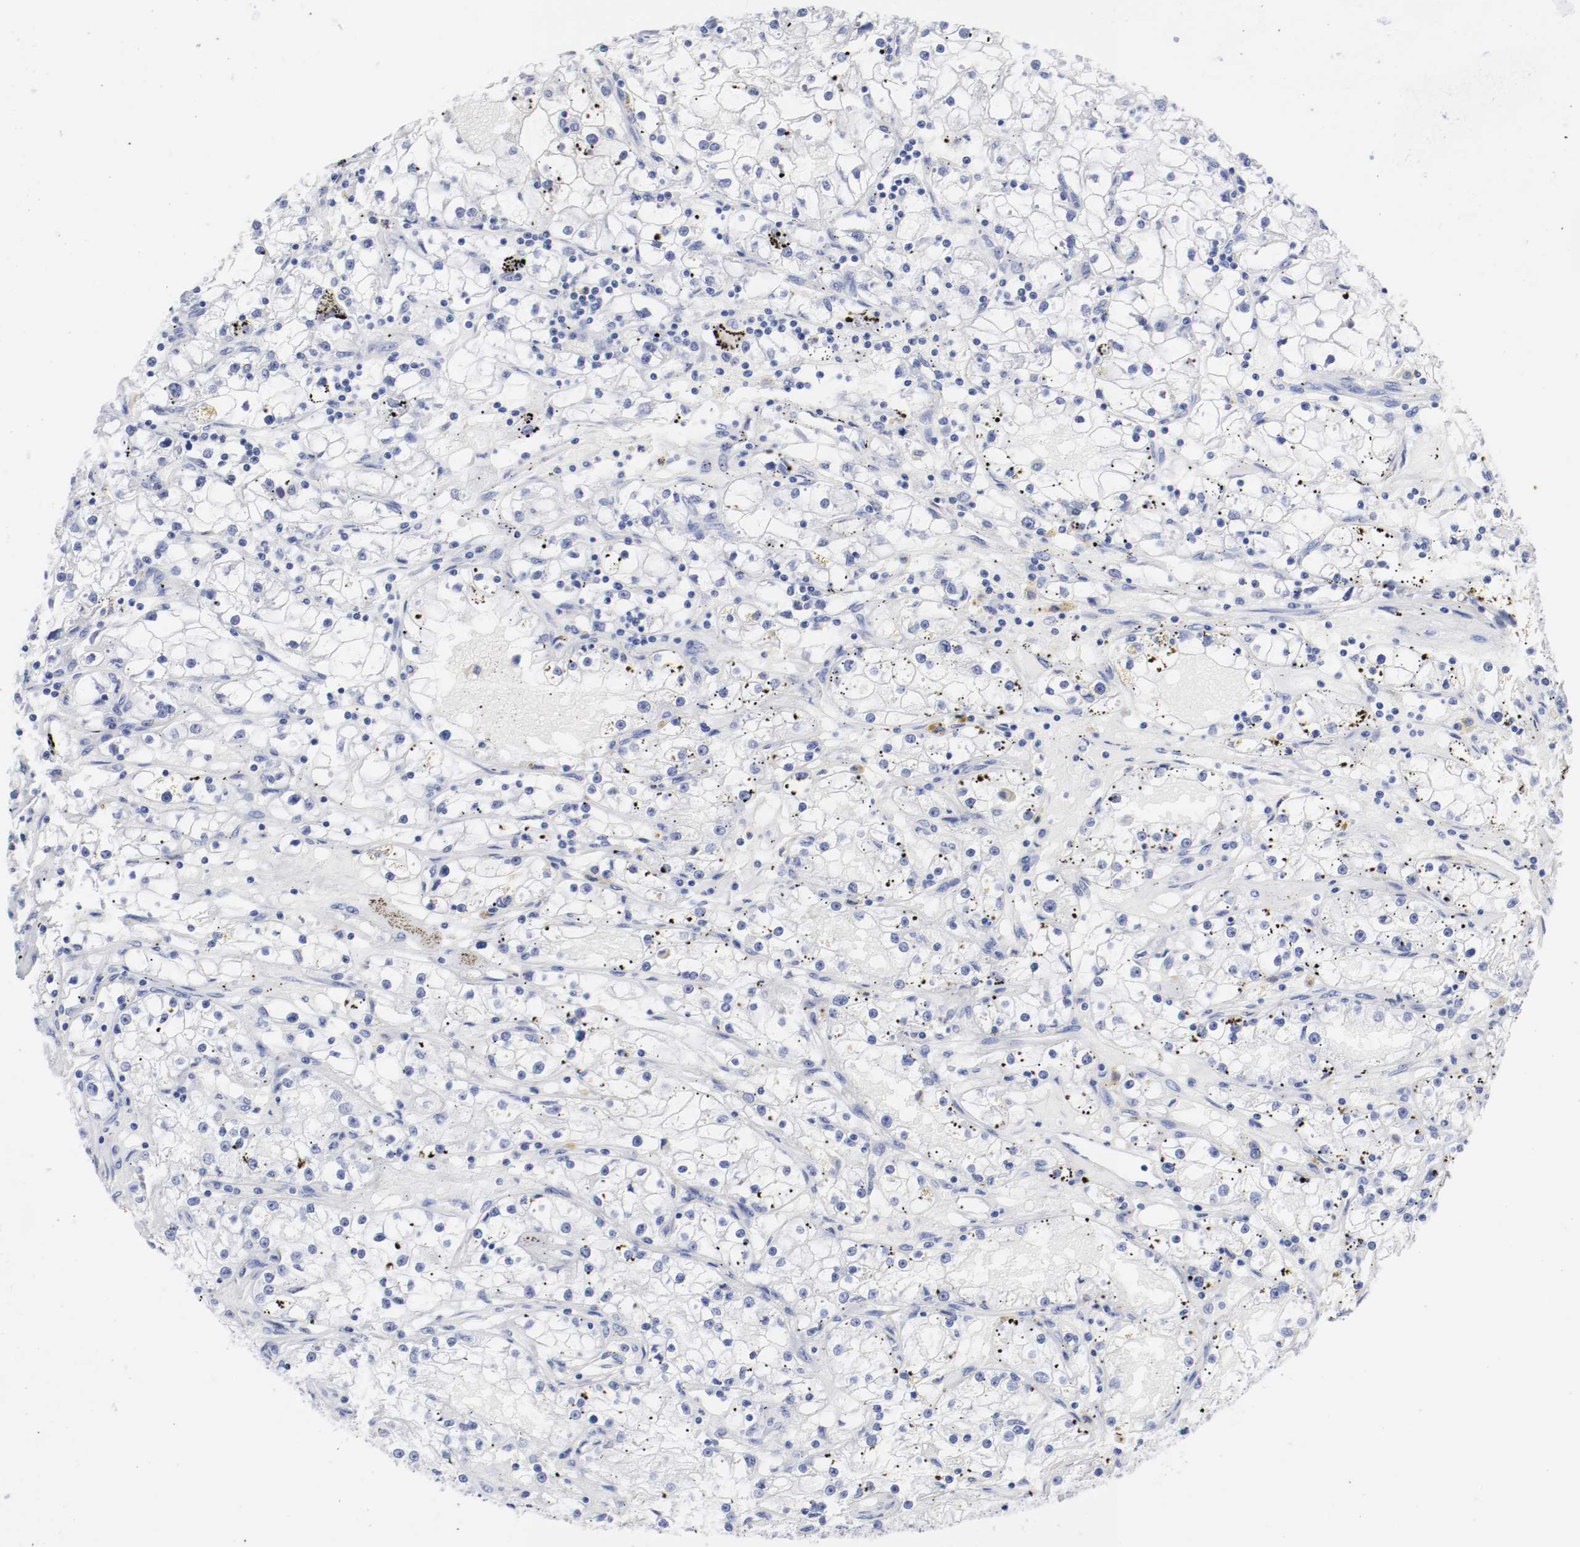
{"staining": {"intensity": "negative", "quantity": "none", "location": "none"}, "tissue": "renal cancer", "cell_type": "Tumor cells", "image_type": "cancer", "snomed": [{"axis": "morphology", "description": "Adenocarcinoma, NOS"}, {"axis": "topography", "description": "Kidney"}], "caption": "A photomicrograph of renal adenocarcinoma stained for a protein displays no brown staining in tumor cells.", "gene": "GAD1", "patient": {"sex": "male", "age": 56}}